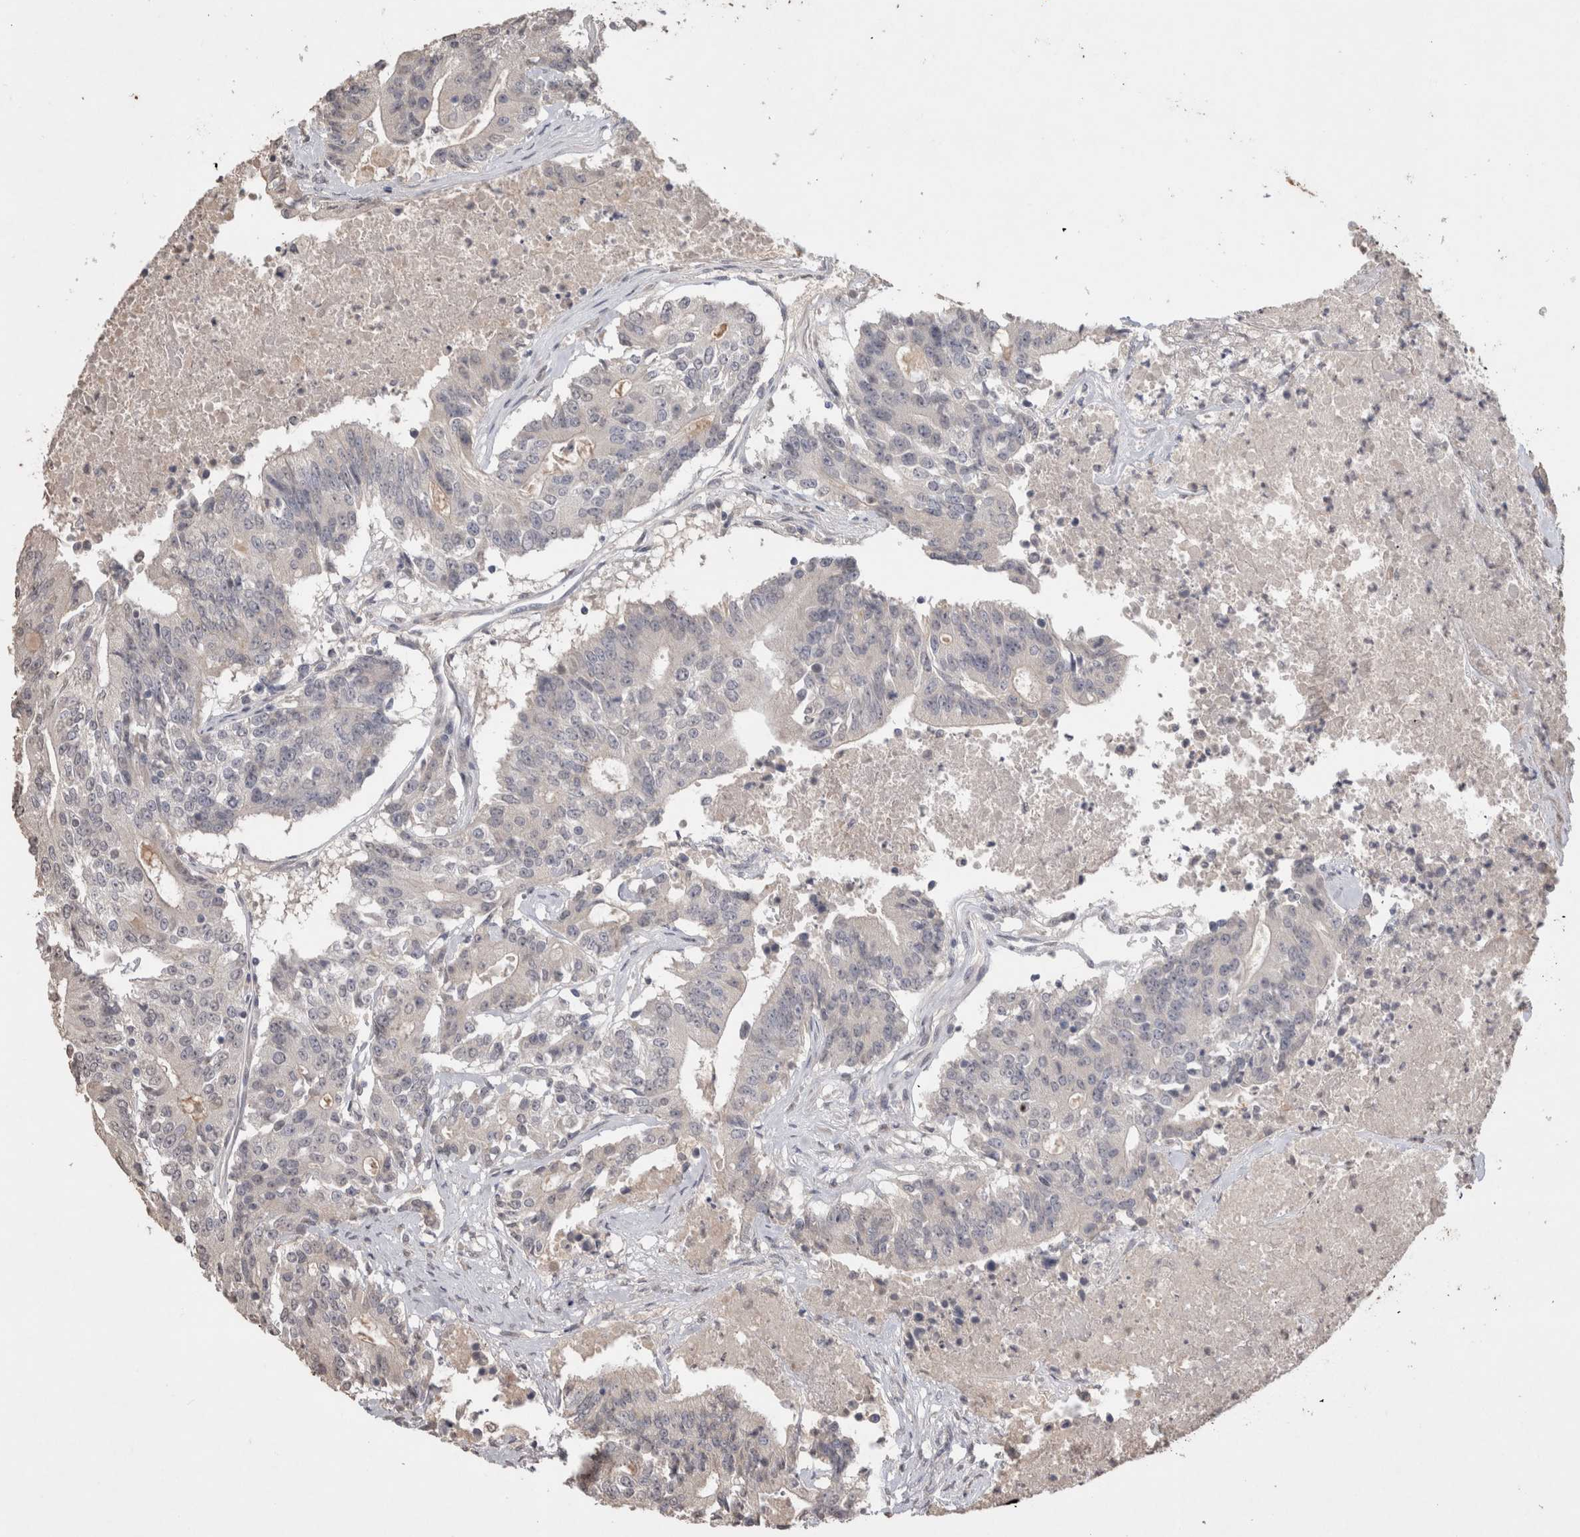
{"staining": {"intensity": "negative", "quantity": "none", "location": "none"}, "tissue": "colorectal cancer", "cell_type": "Tumor cells", "image_type": "cancer", "snomed": [{"axis": "morphology", "description": "Adenocarcinoma, NOS"}, {"axis": "topography", "description": "Colon"}], "caption": "Colorectal cancer (adenocarcinoma) was stained to show a protein in brown. There is no significant positivity in tumor cells. (DAB IHC, high magnification).", "gene": "NAALADL2", "patient": {"sex": "female", "age": 77}}